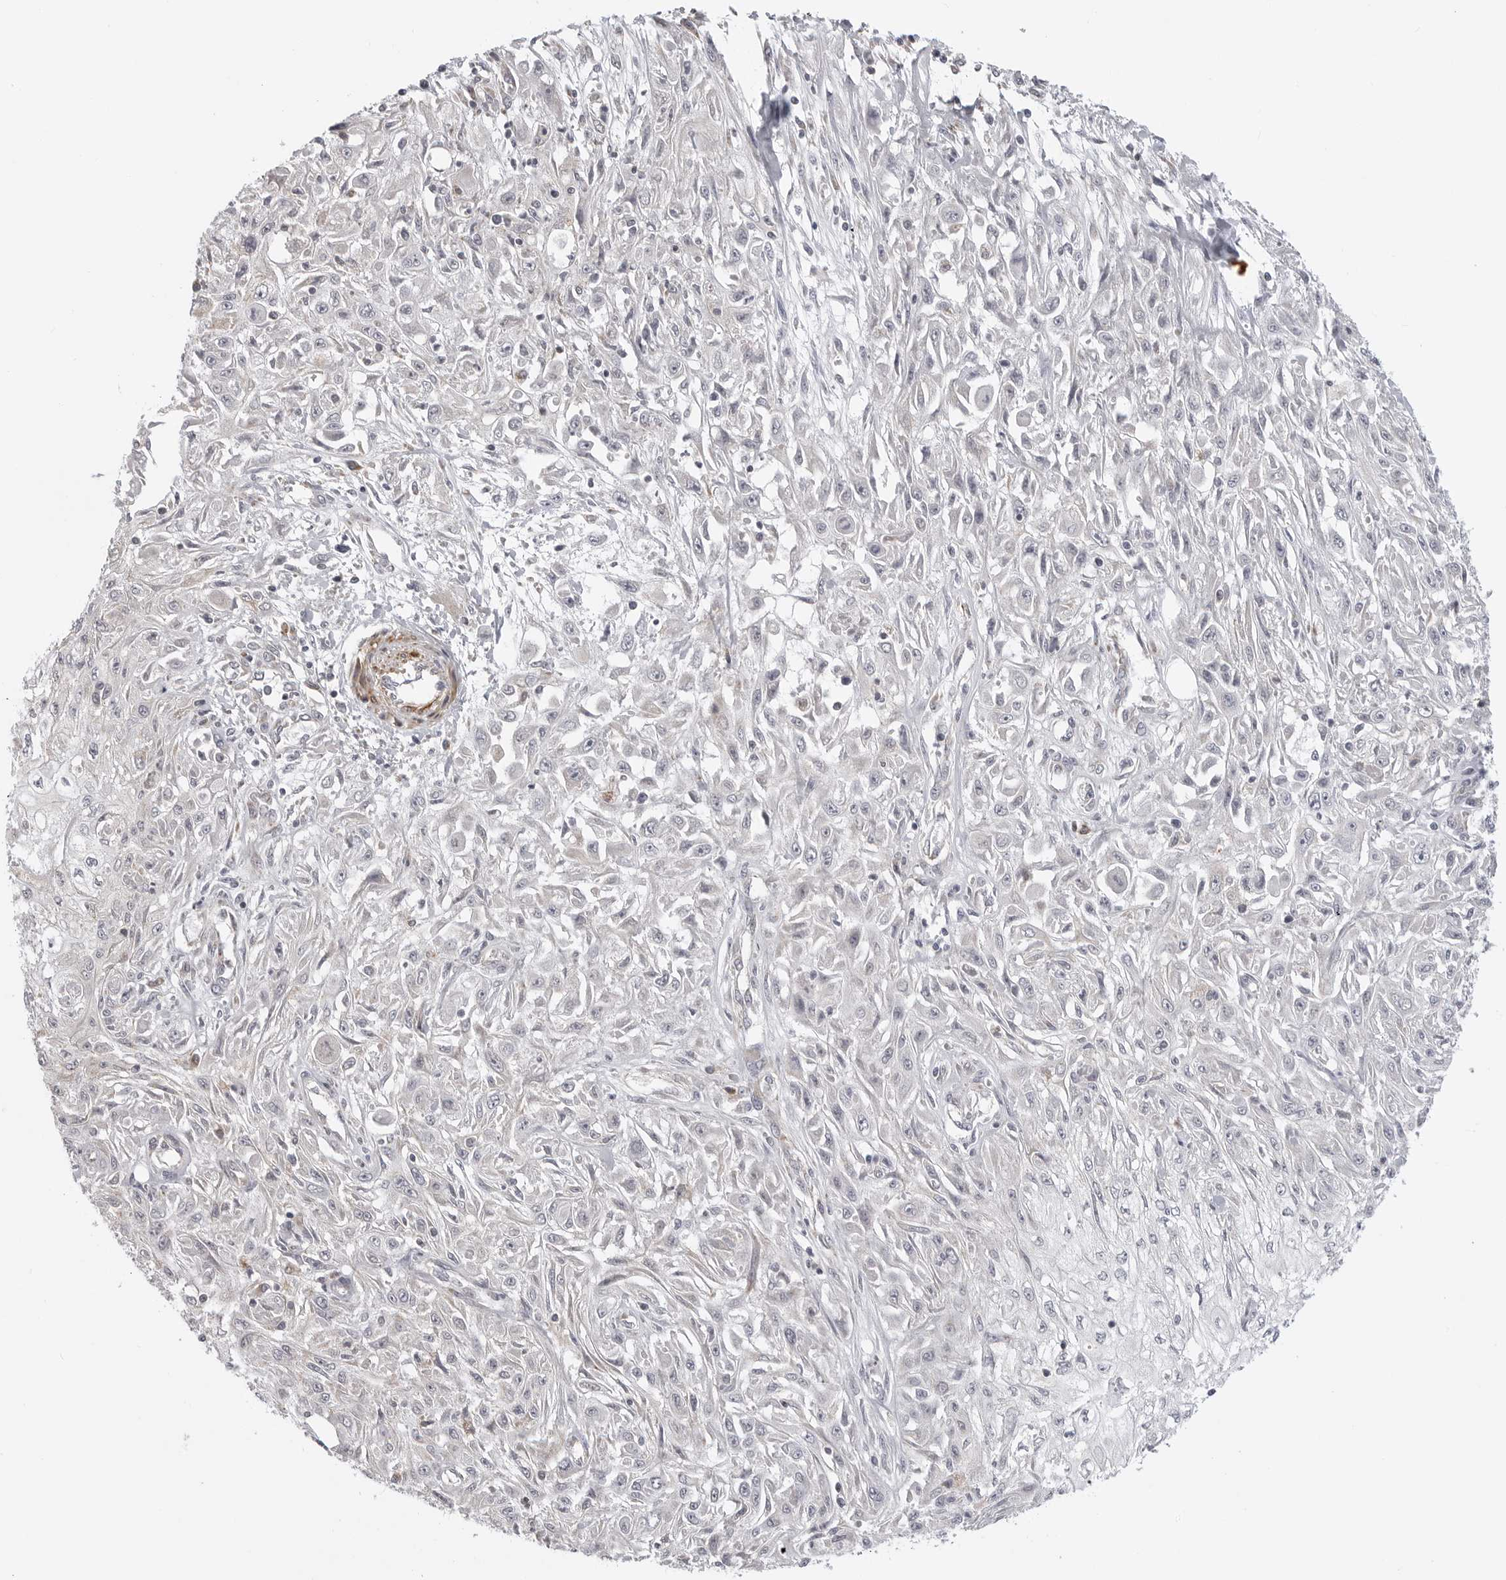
{"staining": {"intensity": "negative", "quantity": "none", "location": "none"}, "tissue": "skin cancer", "cell_type": "Tumor cells", "image_type": "cancer", "snomed": [{"axis": "morphology", "description": "Squamous cell carcinoma, NOS"}, {"axis": "morphology", "description": "Squamous cell carcinoma, metastatic, NOS"}, {"axis": "topography", "description": "Skin"}, {"axis": "topography", "description": "Lymph node"}], "caption": "The photomicrograph reveals no significant positivity in tumor cells of skin cancer. (Immunohistochemistry, brightfield microscopy, high magnification).", "gene": "MAP7D1", "patient": {"sex": "male", "age": 75}}